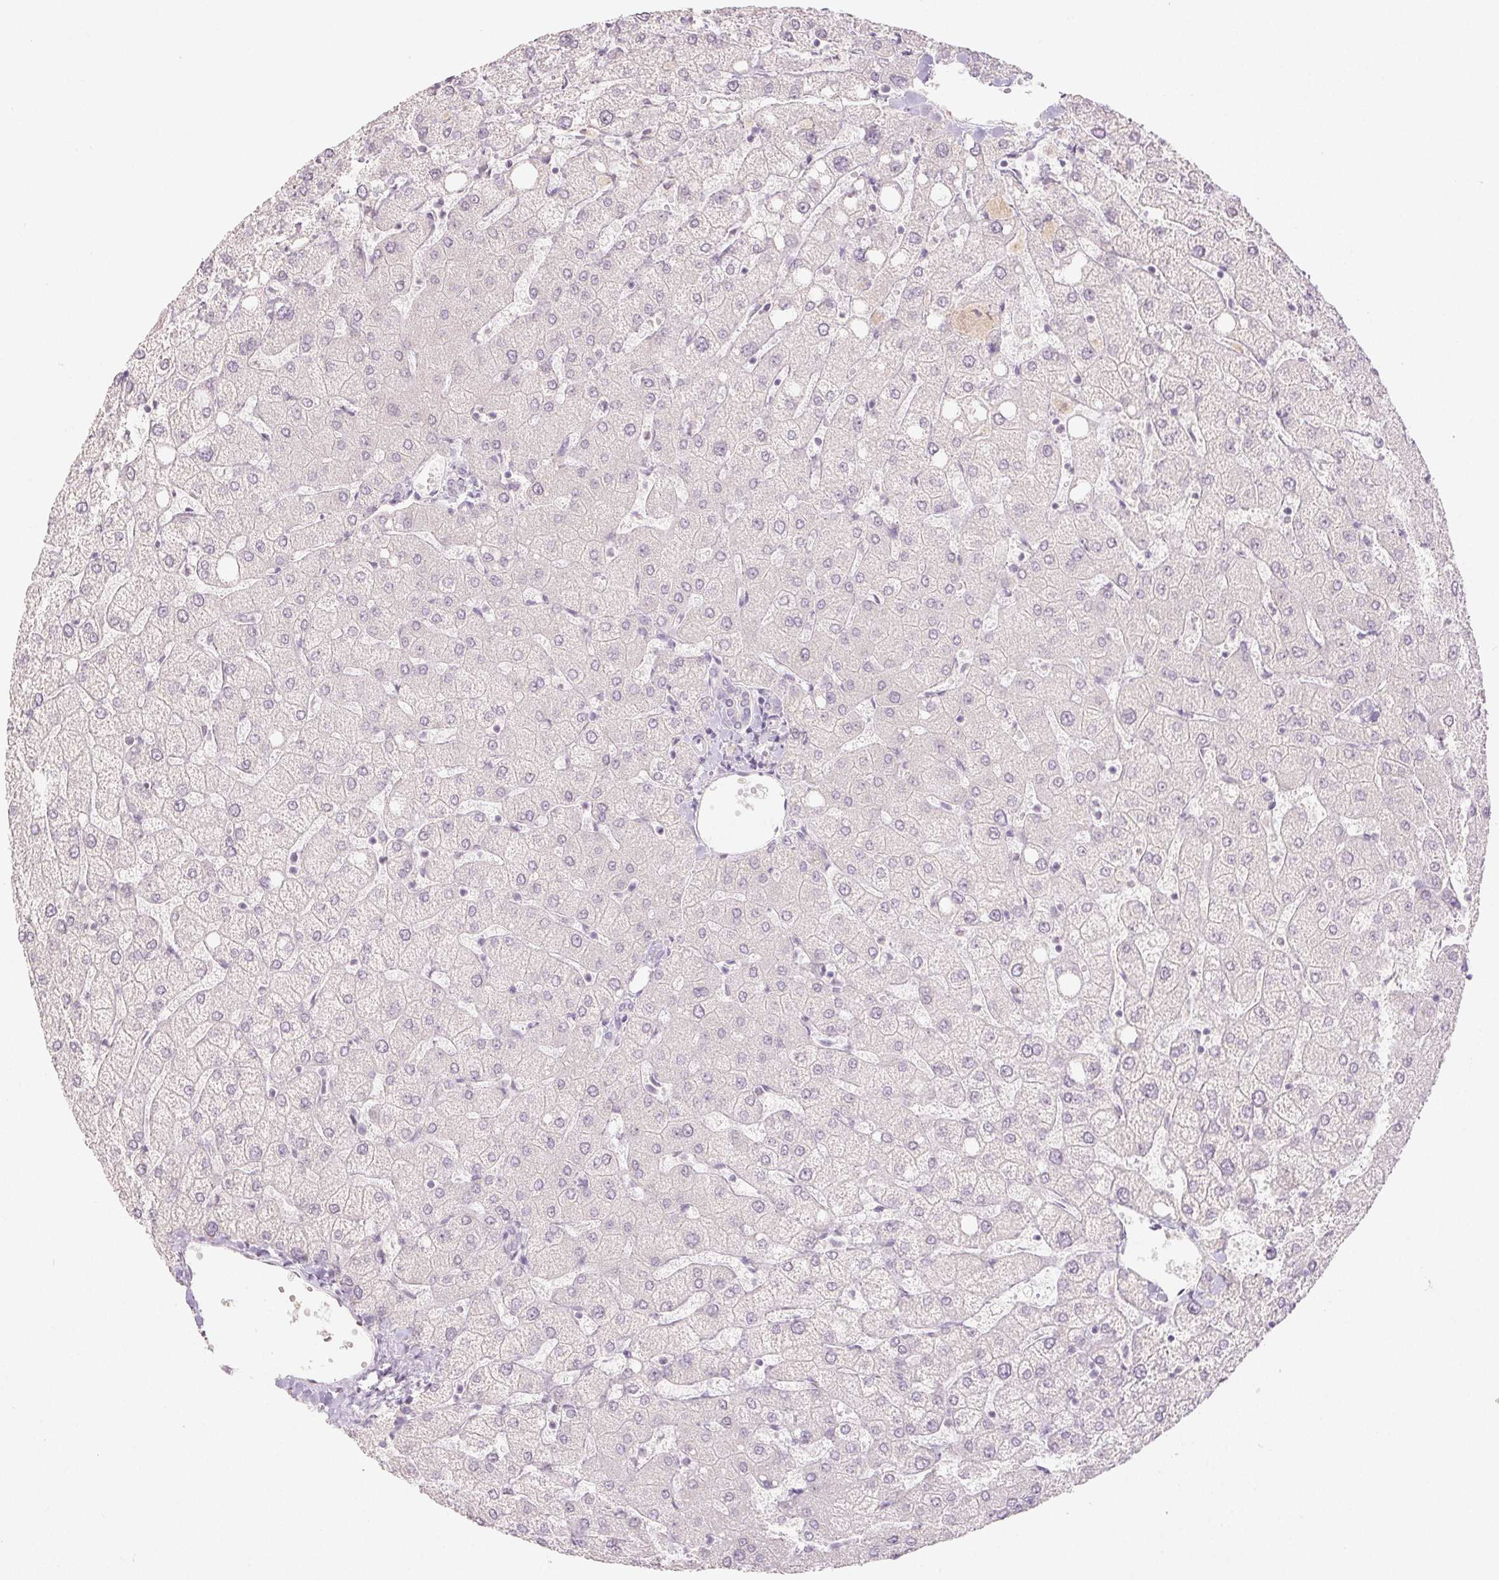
{"staining": {"intensity": "negative", "quantity": "none", "location": "none"}, "tissue": "liver", "cell_type": "Cholangiocytes", "image_type": "normal", "snomed": [{"axis": "morphology", "description": "Normal tissue, NOS"}, {"axis": "topography", "description": "Liver"}], "caption": "IHC photomicrograph of normal liver stained for a protein (brown), which exhibits no positivity in cholangiocytes. The staining is performed using DAB brown chromogen with nuclei counter-stained in using hematoxylin.", "gene": "PI3", "patient": {"sex": "female", "age": 54}}